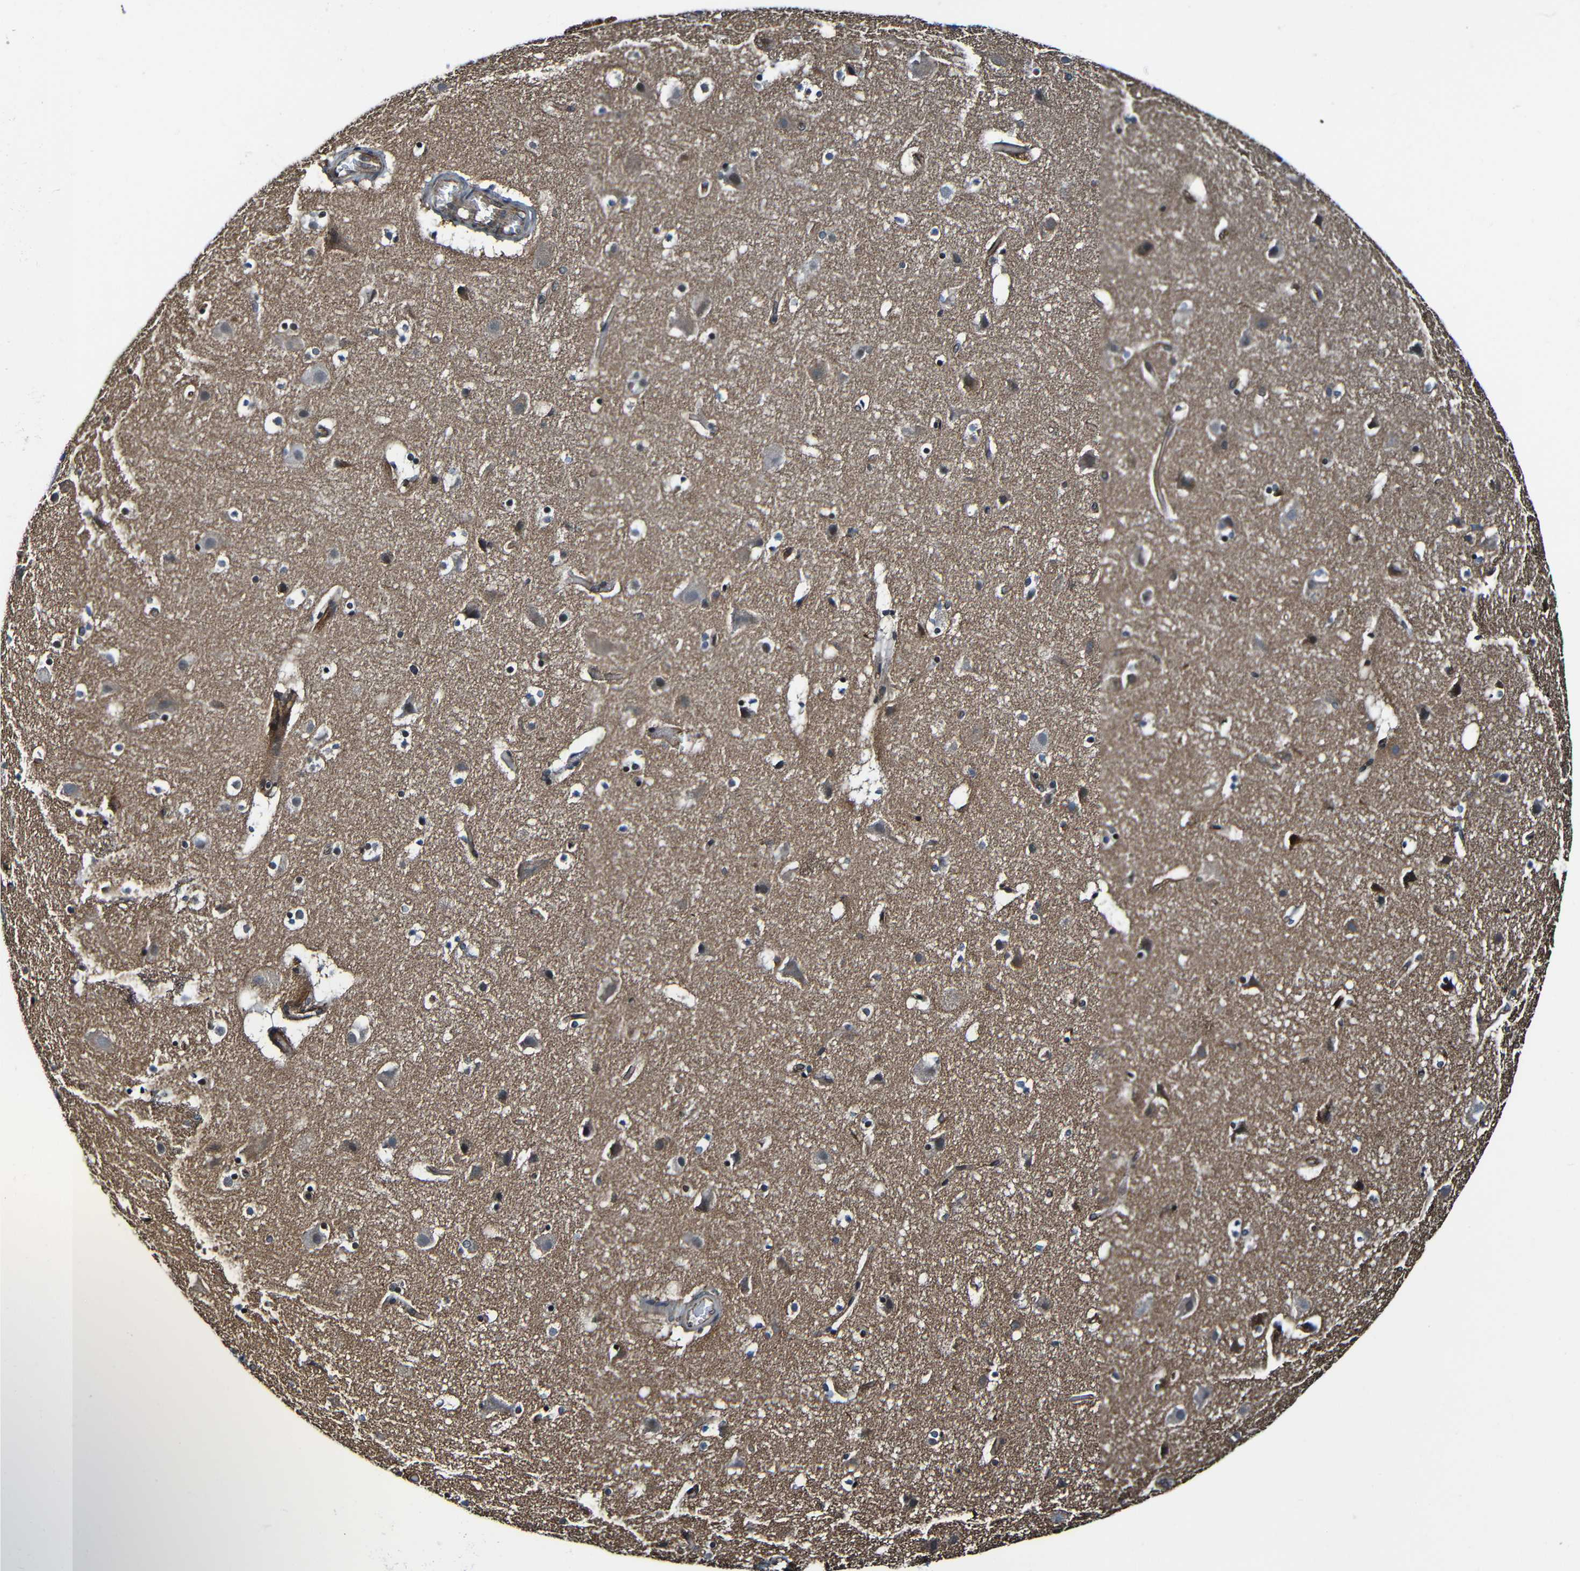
{"staining": {"intensity": "moderate", "quantity": ">75%", "location": "cytoplasmic/membranous"}, "tissue": "cerebral cortex", "cell_type": "Endothelial cells", "image_type": "normal", "snomed": [{"axis": "morphology", "description": "Normal tissue, NOS"}, {"axis": "topography", "description": "Cerebral cortex"}], "caption": "Endothelial cells show medium levels of moderate cytoplasmic/membranous expression in about >75% of cells in unremarkable human cerebral cortex. (DAB (3,3'-diaminobenzidine) IHC with brightfield microscopy, high magnification).", "gene": "LGR5", "patient": {"sex": "male", "age": 45}}